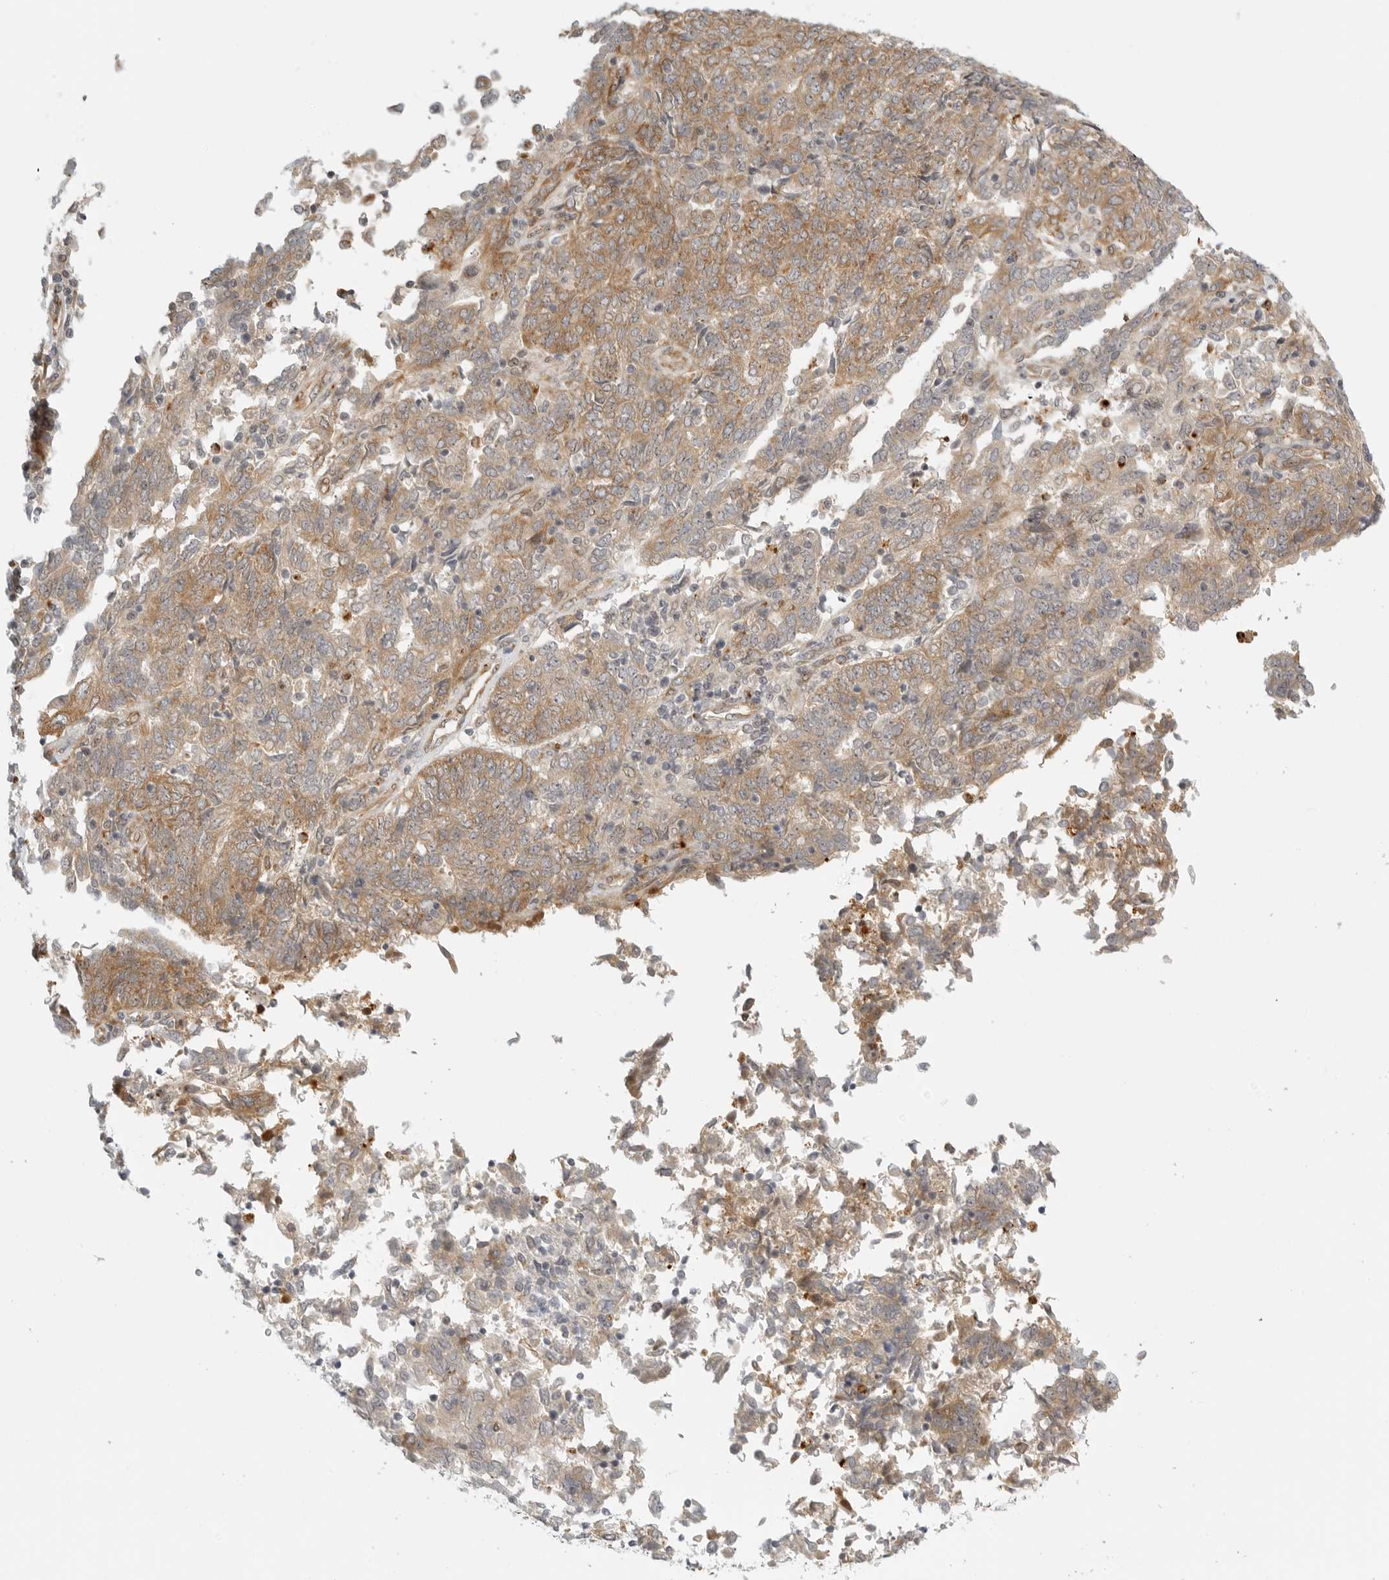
{"staining": {"intensity": "moderate", "quantity": "25%-75%", "location": "cytoplasmic/membranous"}, "tissue": "endometrial cancer", "cell_type": "Tumor cells", "image_type": "cancer", "snomed": [{"axis": "morphology", "description": "Adenocarcinoma, NOS"}, {"axis": "topography", "description": "Endometrium"}], "caption": "Immunohistochemistry (IHC) (DAB (3,3'-diaminobenzidine)) staining of human endometrial cancer (adenocarcinoma) shows moderate cytoplasmic/membranous protein staining in approximately 25%-75% of tumor cells.", "gene": "DSCC1", "patient": {"sex": "female", "age": 80}}